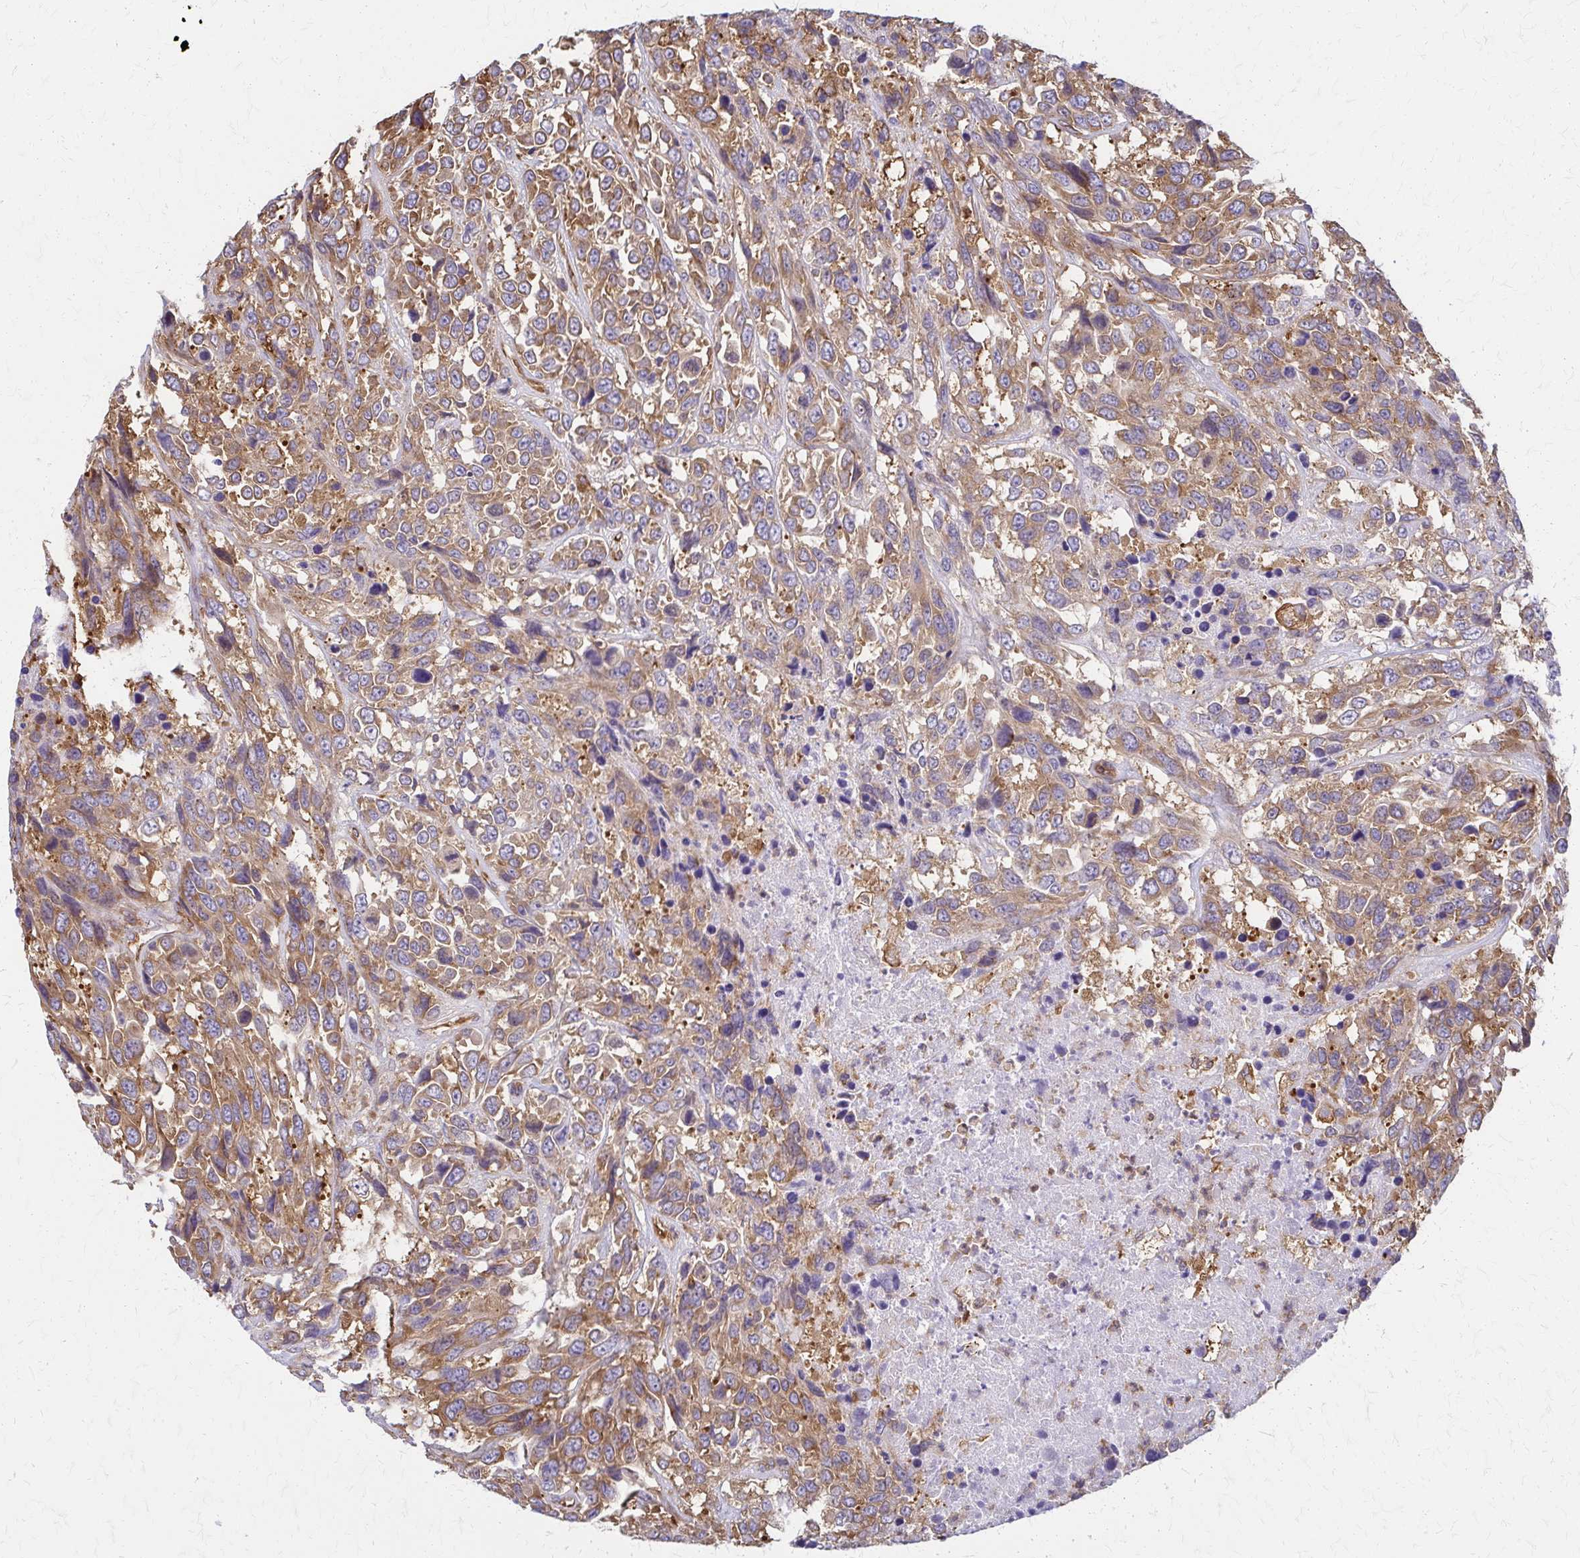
{"staining": {"intensity": "moderate", "quantity": ">75%", "location": "cytoplasmic/membranous"}, "tissue": "urothelial cancer", "cell_type": "Tumor cells", "image_type": "cancer", "snomed": [{"axis": "morphology", "description": "Urothelial carcinoma, High grade"}, {"axis": "topography", "description": "Urinary bladder"}], "caption": "A brown stain labels moderate cytoplasmic/membranous expression of a protein in human urothelial cancer tumor cells. The staining was performed using DAB (3,3'-diaminobenzidine) to visualize the protein expression in brown, while the nuclei were stained in blue with hematoxylin (Magnification: 20x).", "gene": "WASF2", "patient": {"sex": "female", "age": 70}}